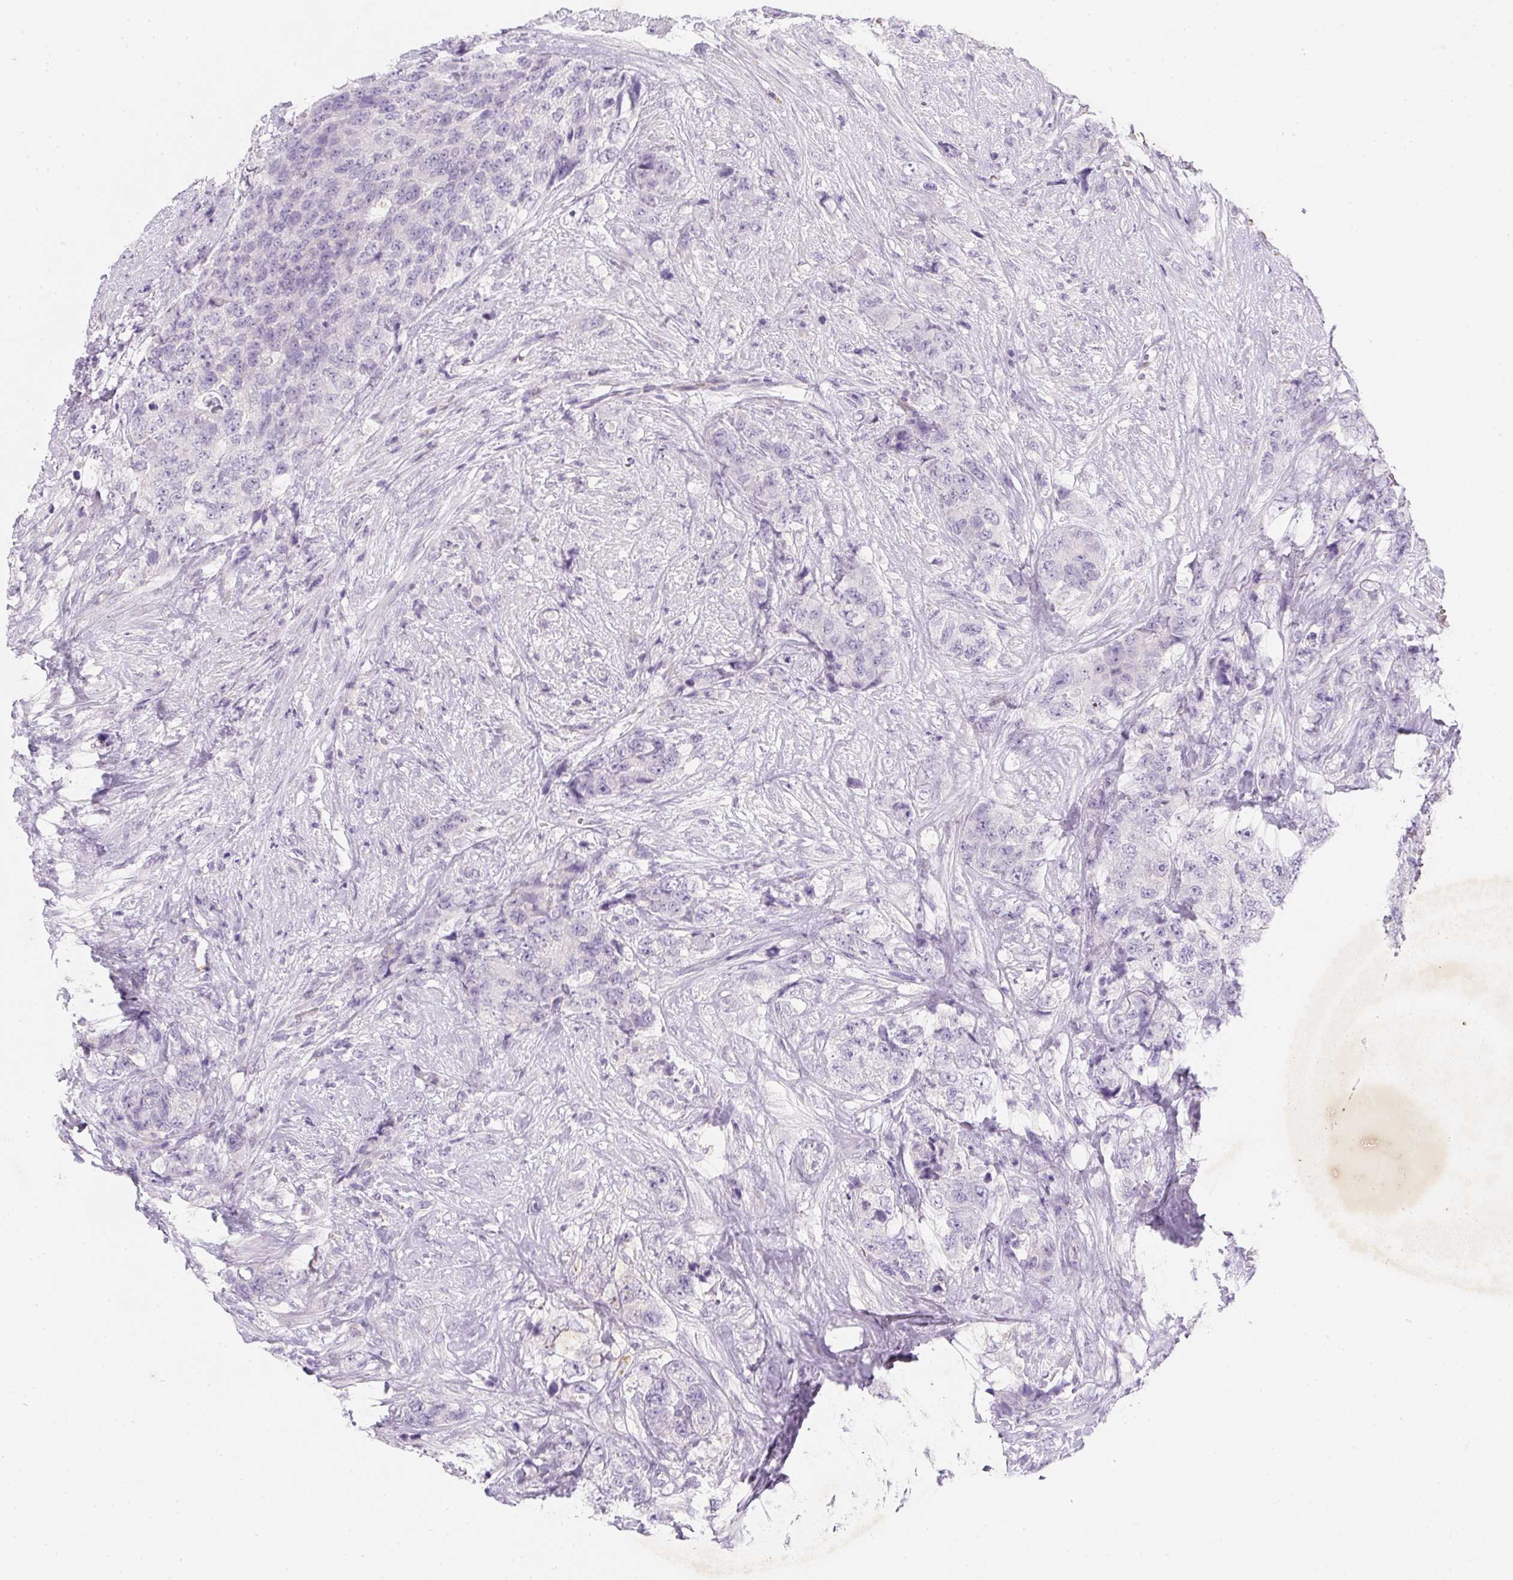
{"staining": {"intensity": "negative", "quantity": "none", "location": "none"}, "tissue": "urothelial cancer", "cell_type": "Tumor cells", "image_type": "cancer", "snomed": [{"axis": "morphology", "description": "Urothelial carcinoma, High grade"}, {"axis": "topography", "description": "Urinary bladder"}], "caption": "A high-resolution micrograph shows immunohistochemistry (IHC) staining of urothelial carcinoma (high-grade), which displays no significant positivity in tumor cells.", "gene": "DCD", "patient": {"sex": "female", "age": 78}}